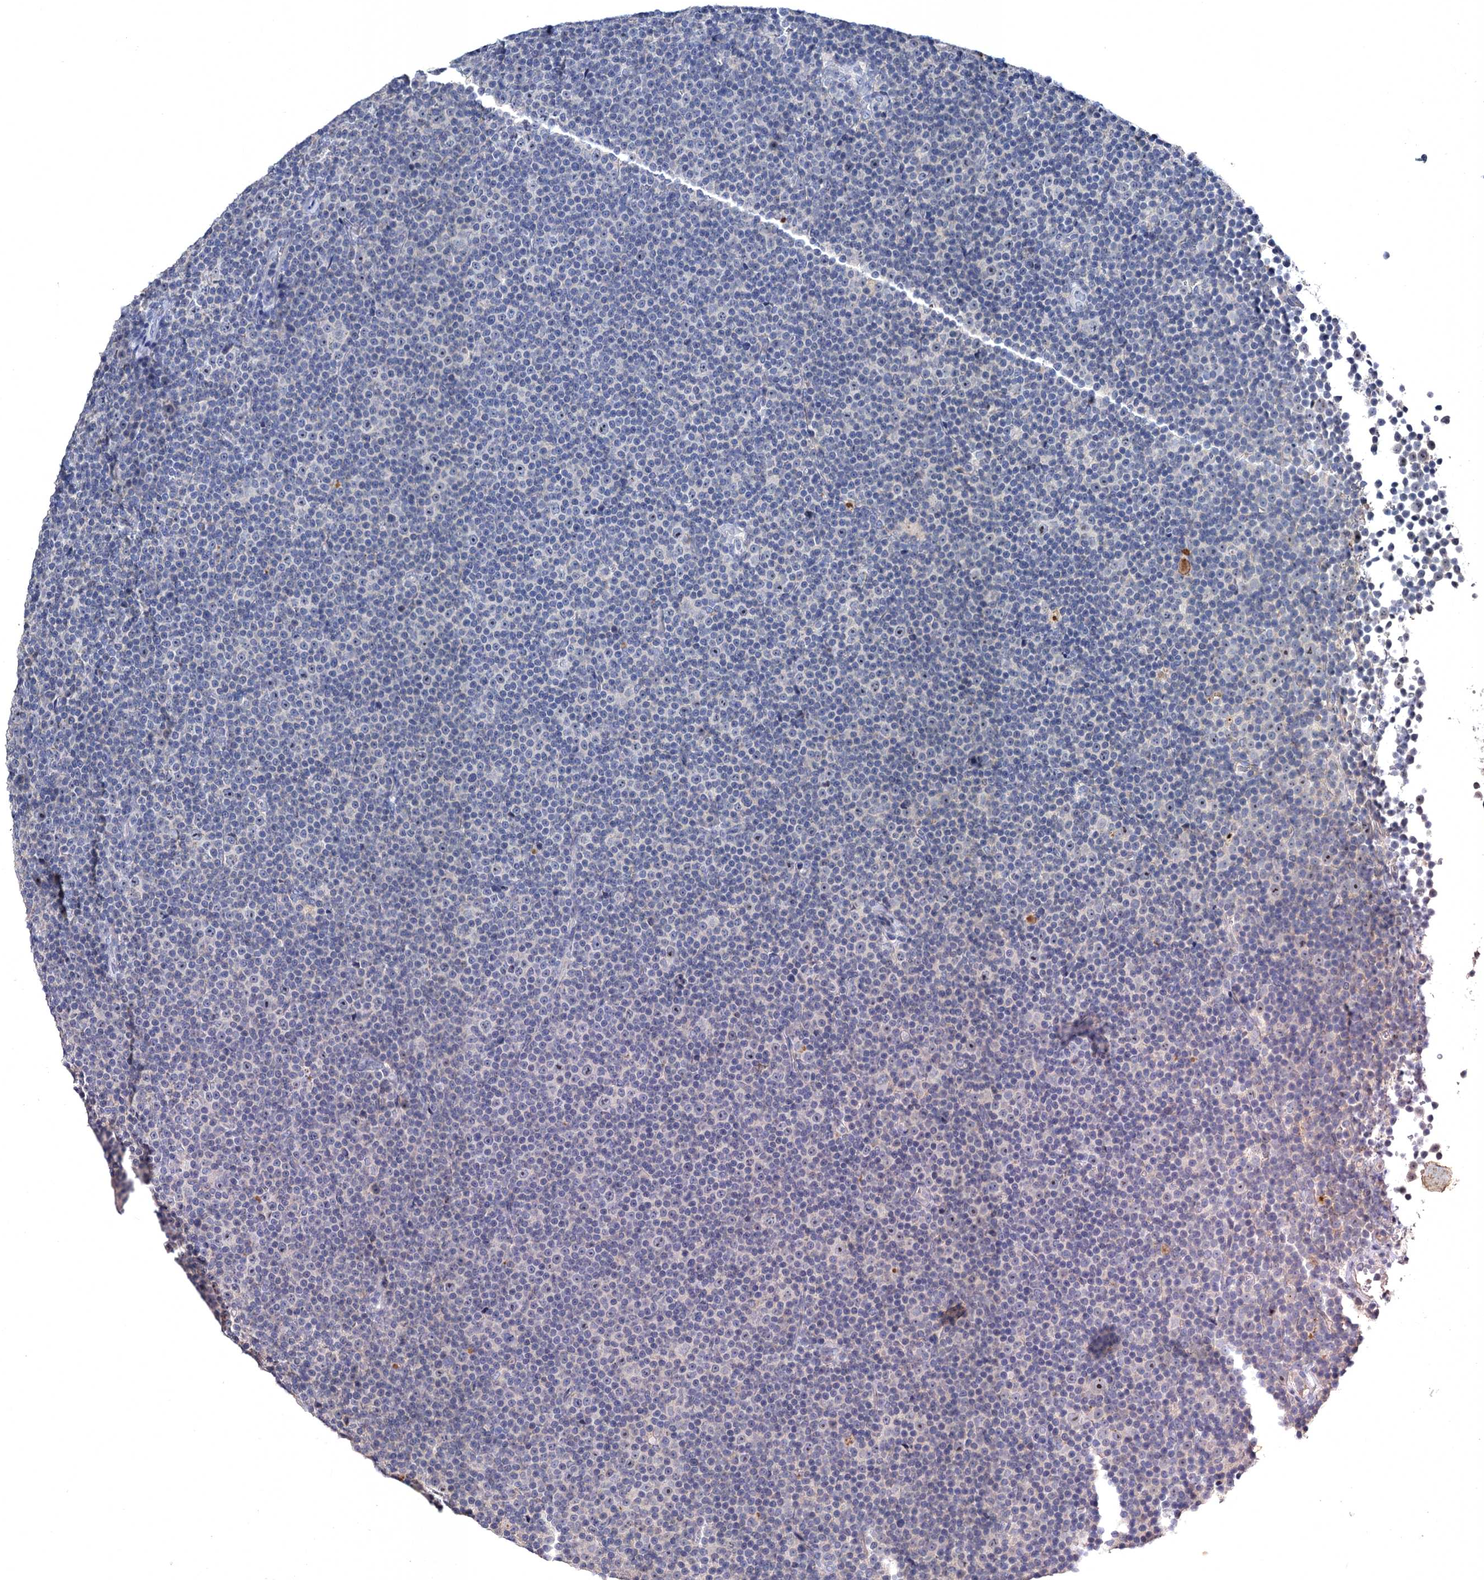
{"staining": {"intensity": "negative", "quantity": "none", "location": "none"}, "tissue": "lymphoma", "cell_type": "Tumor cells", "image_type": "cancer", "snomed": [{"axis": "morphology", "description": "Malignant lymphoma, non-Hodgkin's type, Low grade"}, {"axis": "topography", "description": "Lymph node"}], "caption": "Tumor cells are negative for brown protein staining in lymphoma.", "gene": "ATP9A", "patient": {"sex": "female", "age": 67}}